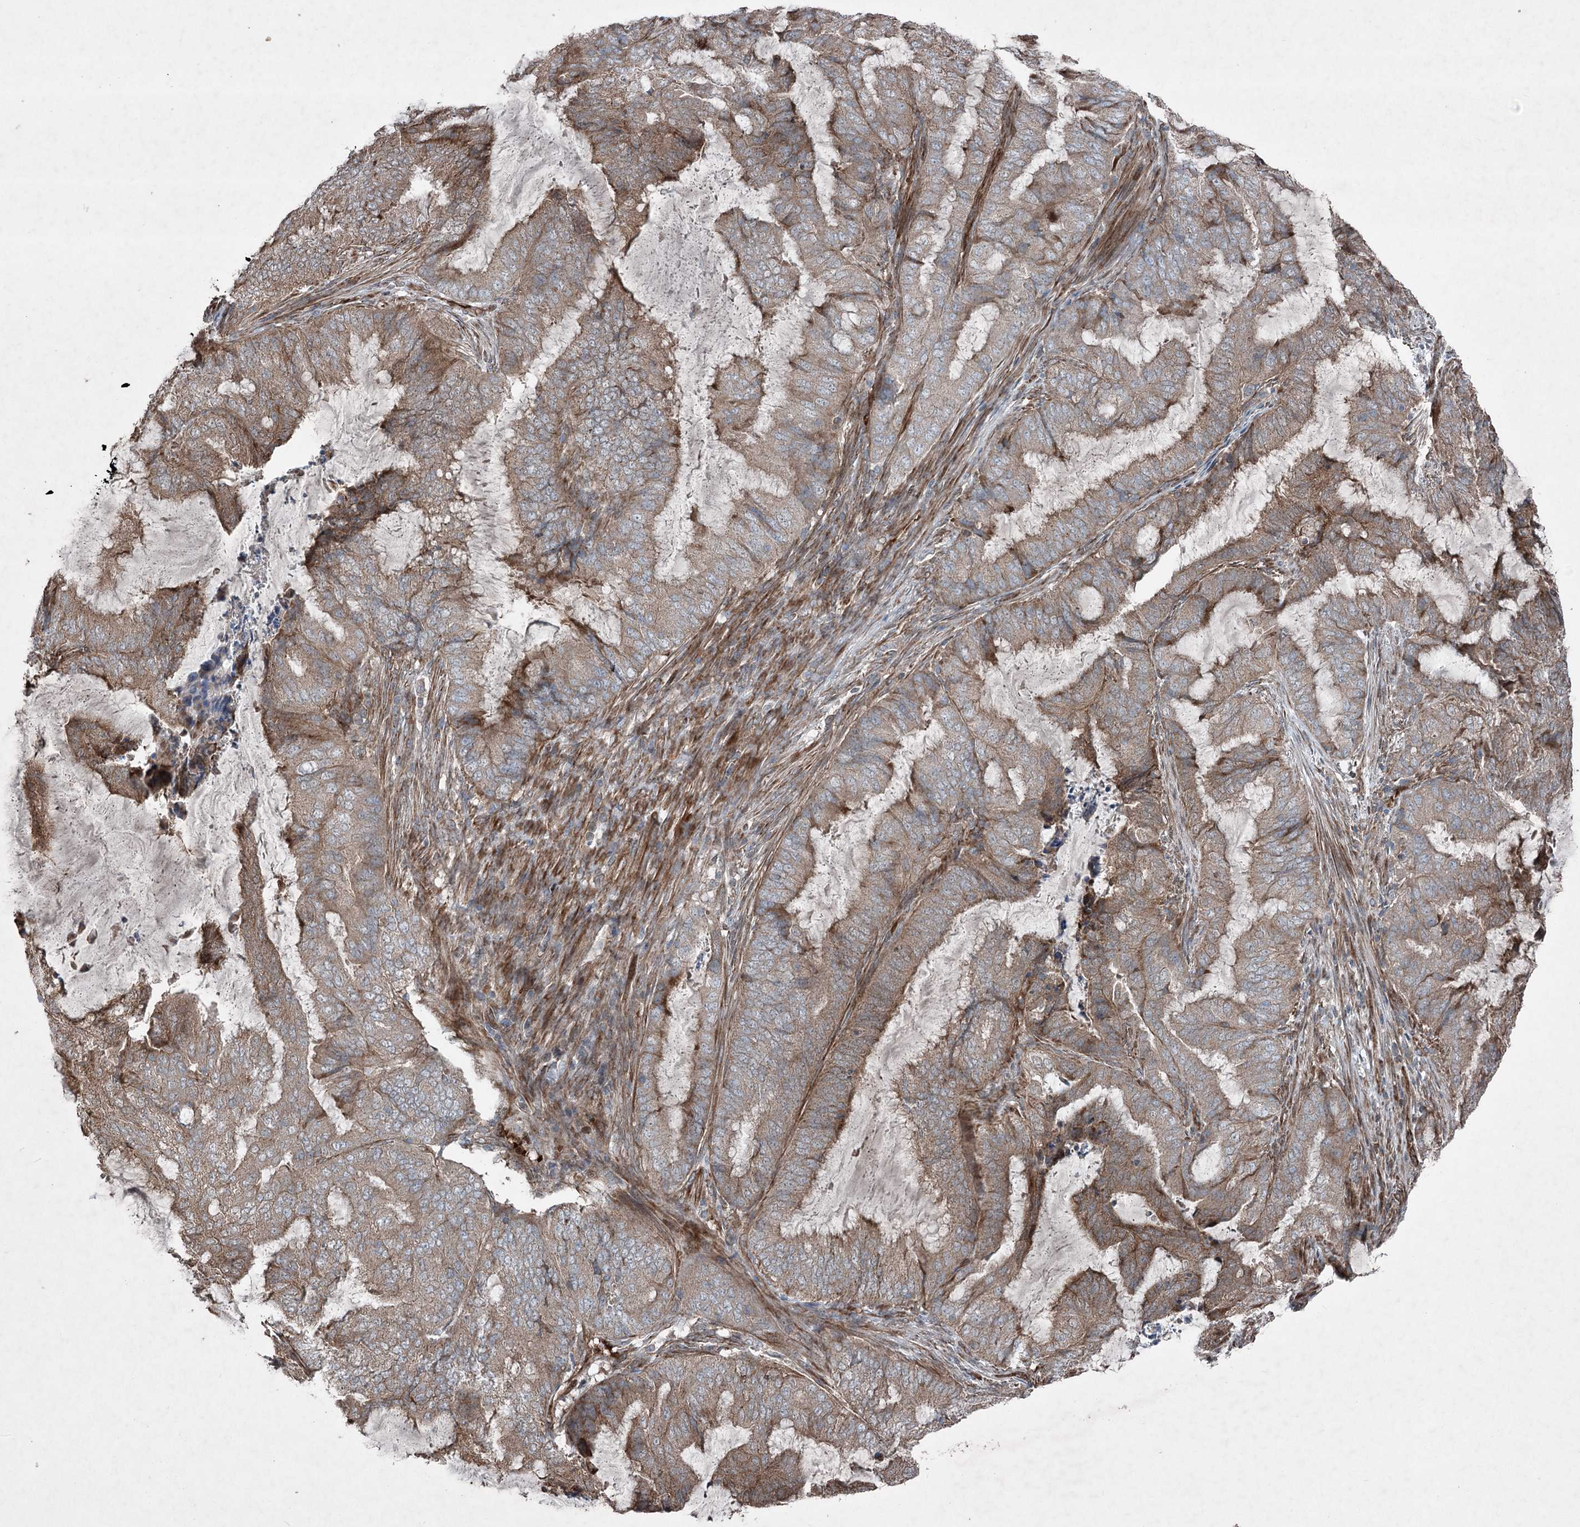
{"staining": {"intensity": "moderate", "quantity": ">75%", "location": "cytoplasmic/membranous"}, "tissue": "endometrial cancer", "cell_type": "Tumor cells", "image_type": "cancer", "snomed": [{"axis": "morphology", "description": "Adenocarcinoma, NOS"}, {"axis": "topography", "description": "Endometrium"}], "caption": "Immunohistochemical staining of human adenocarcinoma (endometrial) reveals medium levels of moderate cytoplasmic/membranous positivity in approximately >75% of tumor cells.", "gene": "SERINC5", "patient": {"sex": "female", "age": 51}}